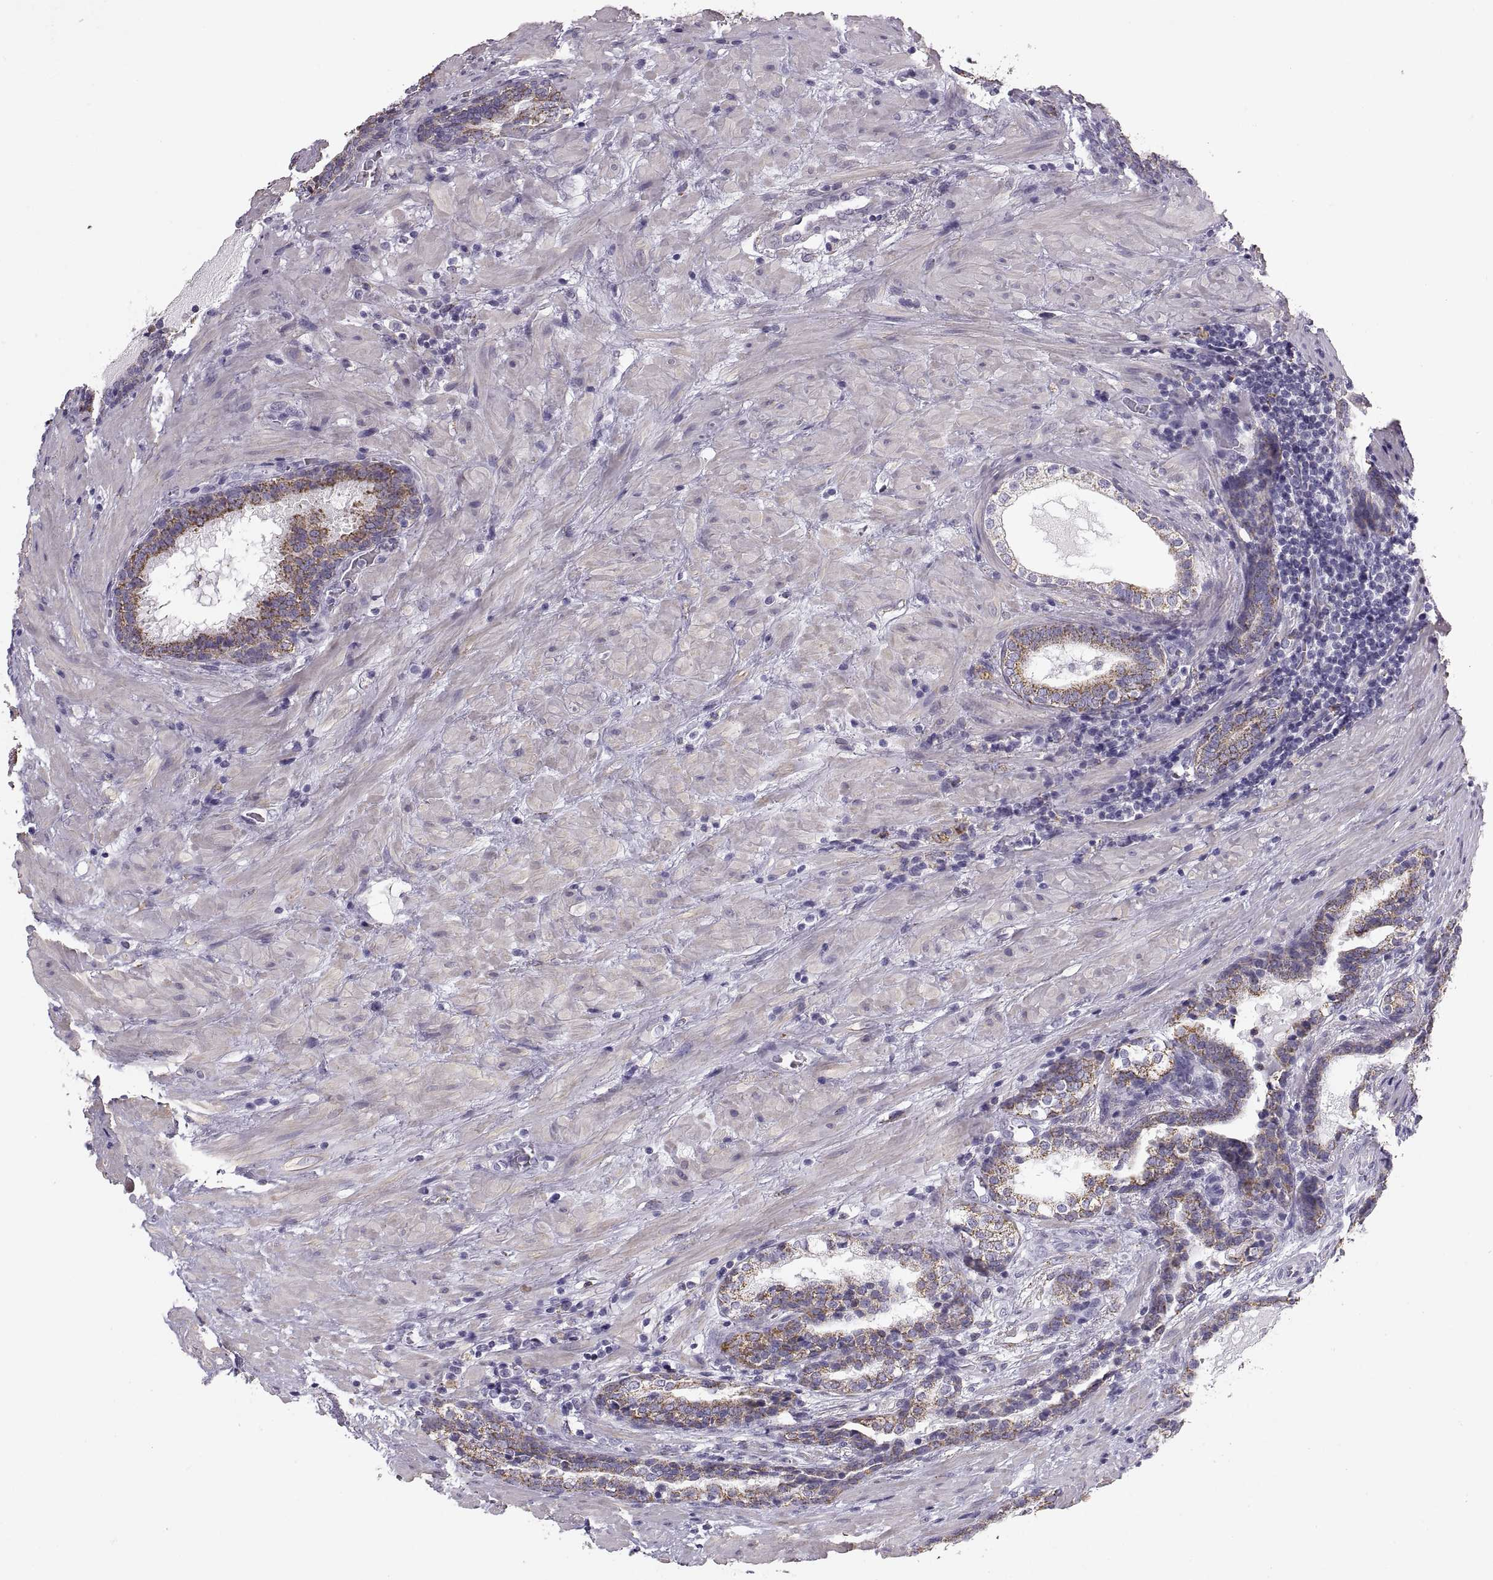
{"staining": {"intensity": "moderate", "quantity": "<25%", "location": "cytoplasmic/membranous"}, "tissue": "prostate cancer", "cell_type": "Tumor cells", "image_type": "cancer", "snomed": [{"axis": "morphology", "description": "Adenocarcinoma, NOS"}, {"axis": "topography", "description": "Prostate and seminal vesicle, NOS"}], "caption": "A micrograph of human adenocarcinoma (prostate) stained for a protein shows moderate cytoplasmic/membranous brown staining in tumor cells.", "gene": "COL9A3", "patient": {"sex": "male", "age": 63}}